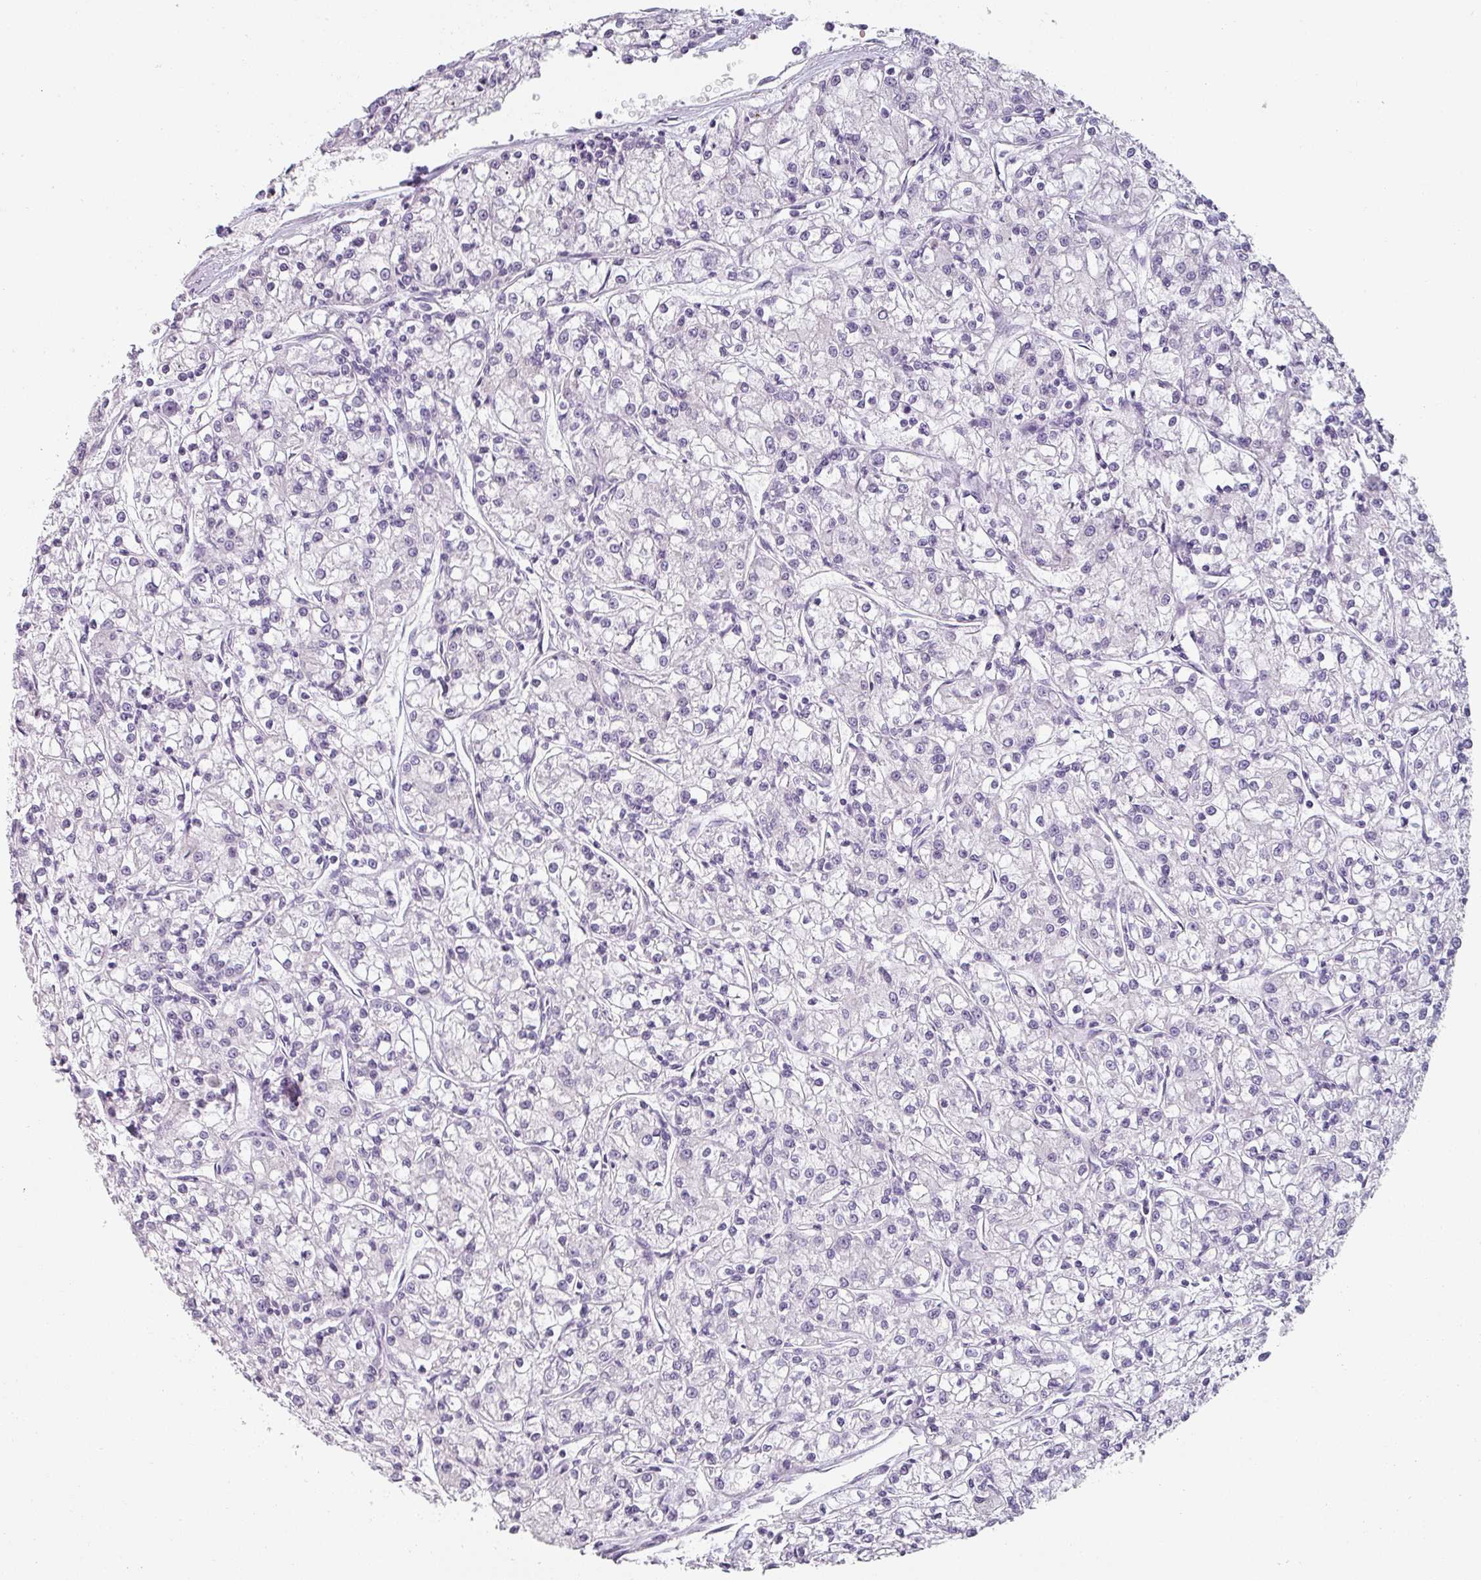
{"staining": {"intensity": "negative", "quantity": "none", "location": "none"}, "tissue": "renal cancer", "cell_type": "Tumor cells", "image_type": "cancer", "snomed": [{"axis": "morphology", "description": "Adenocarcinoma, NOS"}, {"axis": "topography", "description": "Kidney"}], "caption": "Immunohistochemistry (IHC) image of neoplastic tissue: human renal cancer stained with DAB (3,3'-diaminobenzidine) demonstrates no significant protein staining in tumor cells. The staining was performed using DAB (3,3'-diaminobenzidine) to visualize the protein expression in brown, while the nuclei were stained in blue with hematoxylin (Magnification: 20x).", "gene": "SFTPA1", "patient": {"sex": "female", "age": 59}}